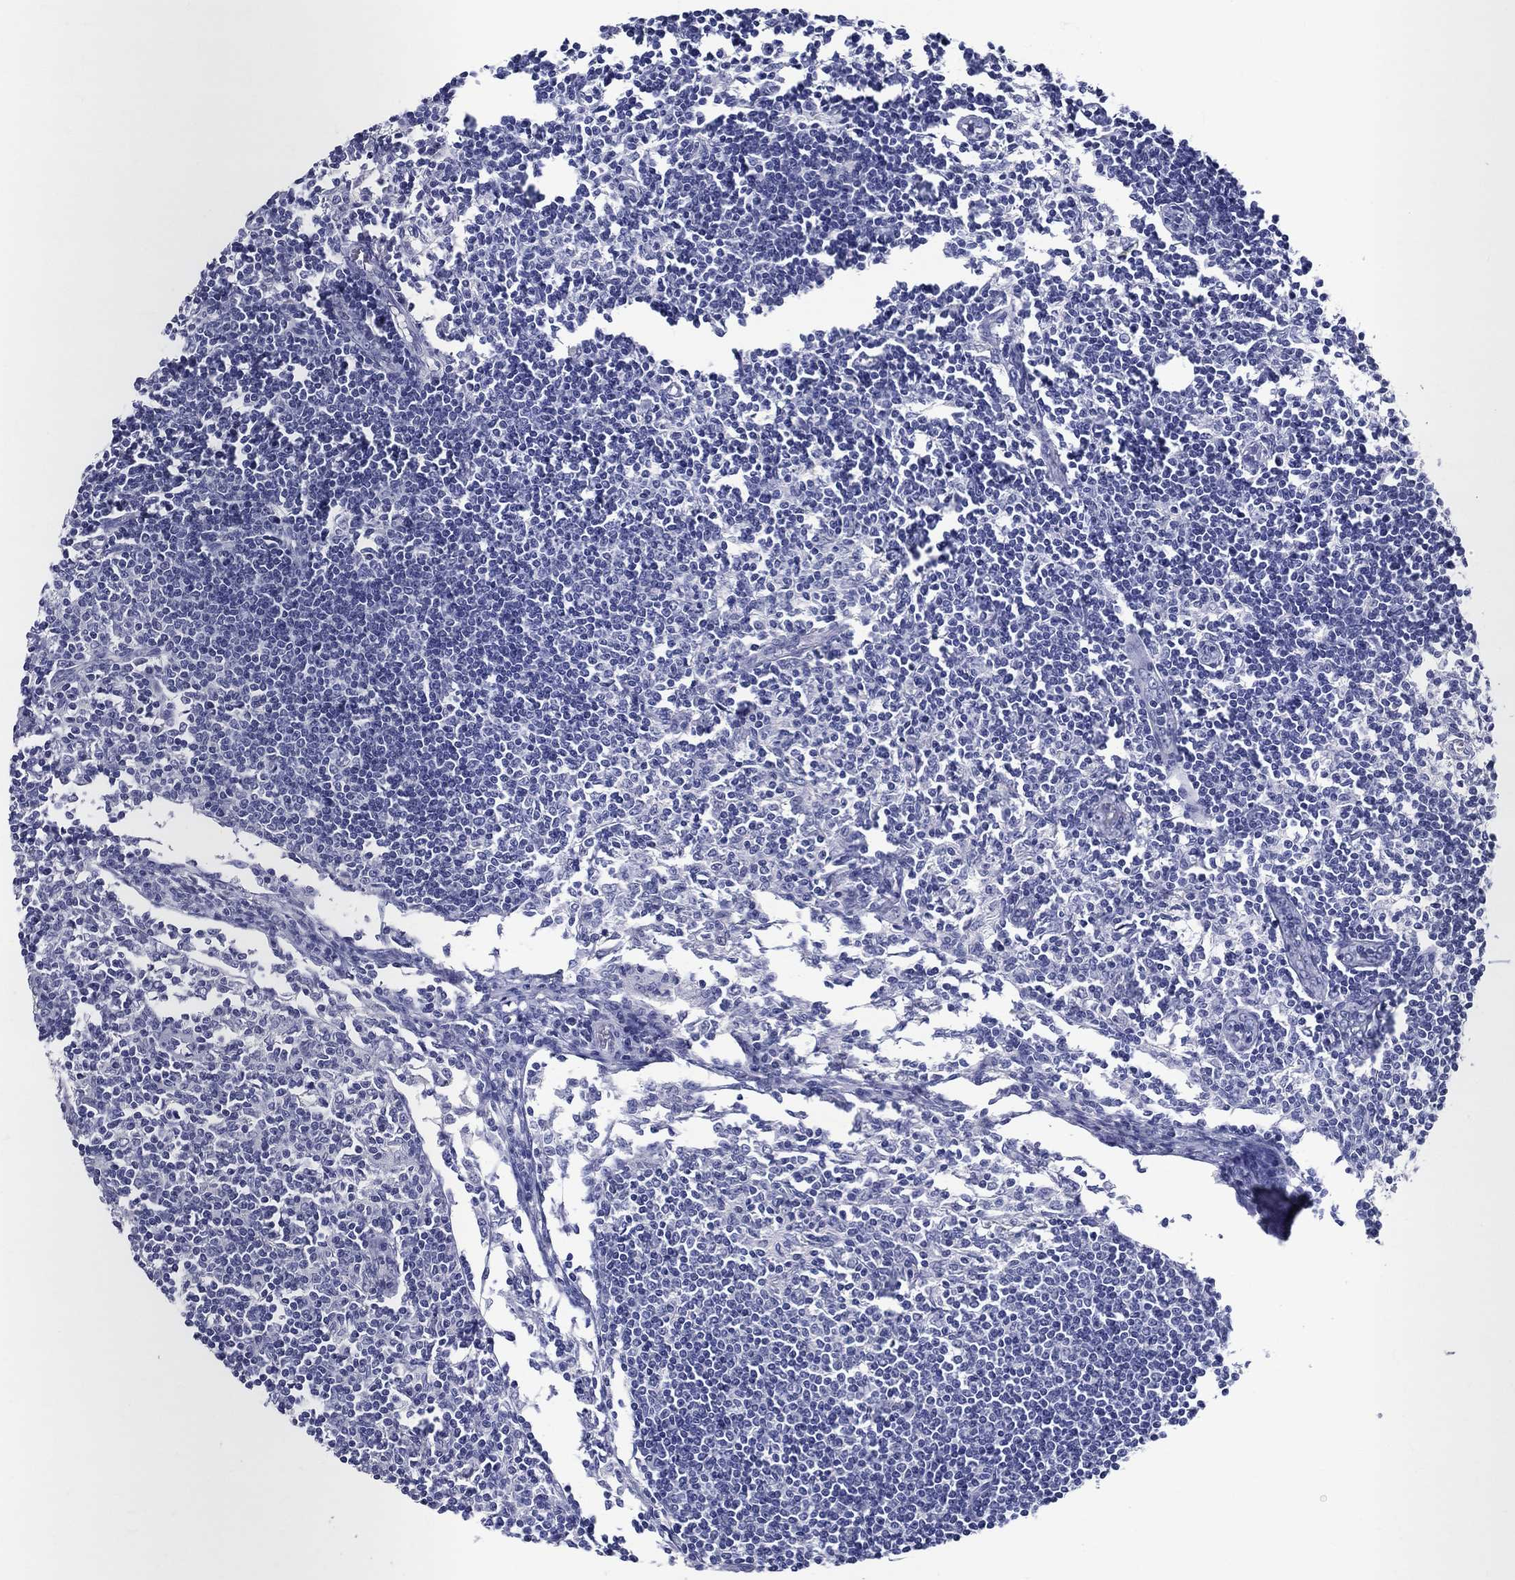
{"staining": {"intensity": "negative", "quantity": "none", "location": "none"}, "tissue": "lymph node", "cell_type": "Germinal center cells", "image_type": "normal", "snomed": [{"axis": "morphology", "description": "Normal tissue, NOS"}, {"axis": "topography", "description": "Lymph node"}], "caption": "IHC of unremarkable human lymph node displays no positivity in germinal center cells.", "gene": "BSPRY", "patient": {"sex": "male", "age": 59}}